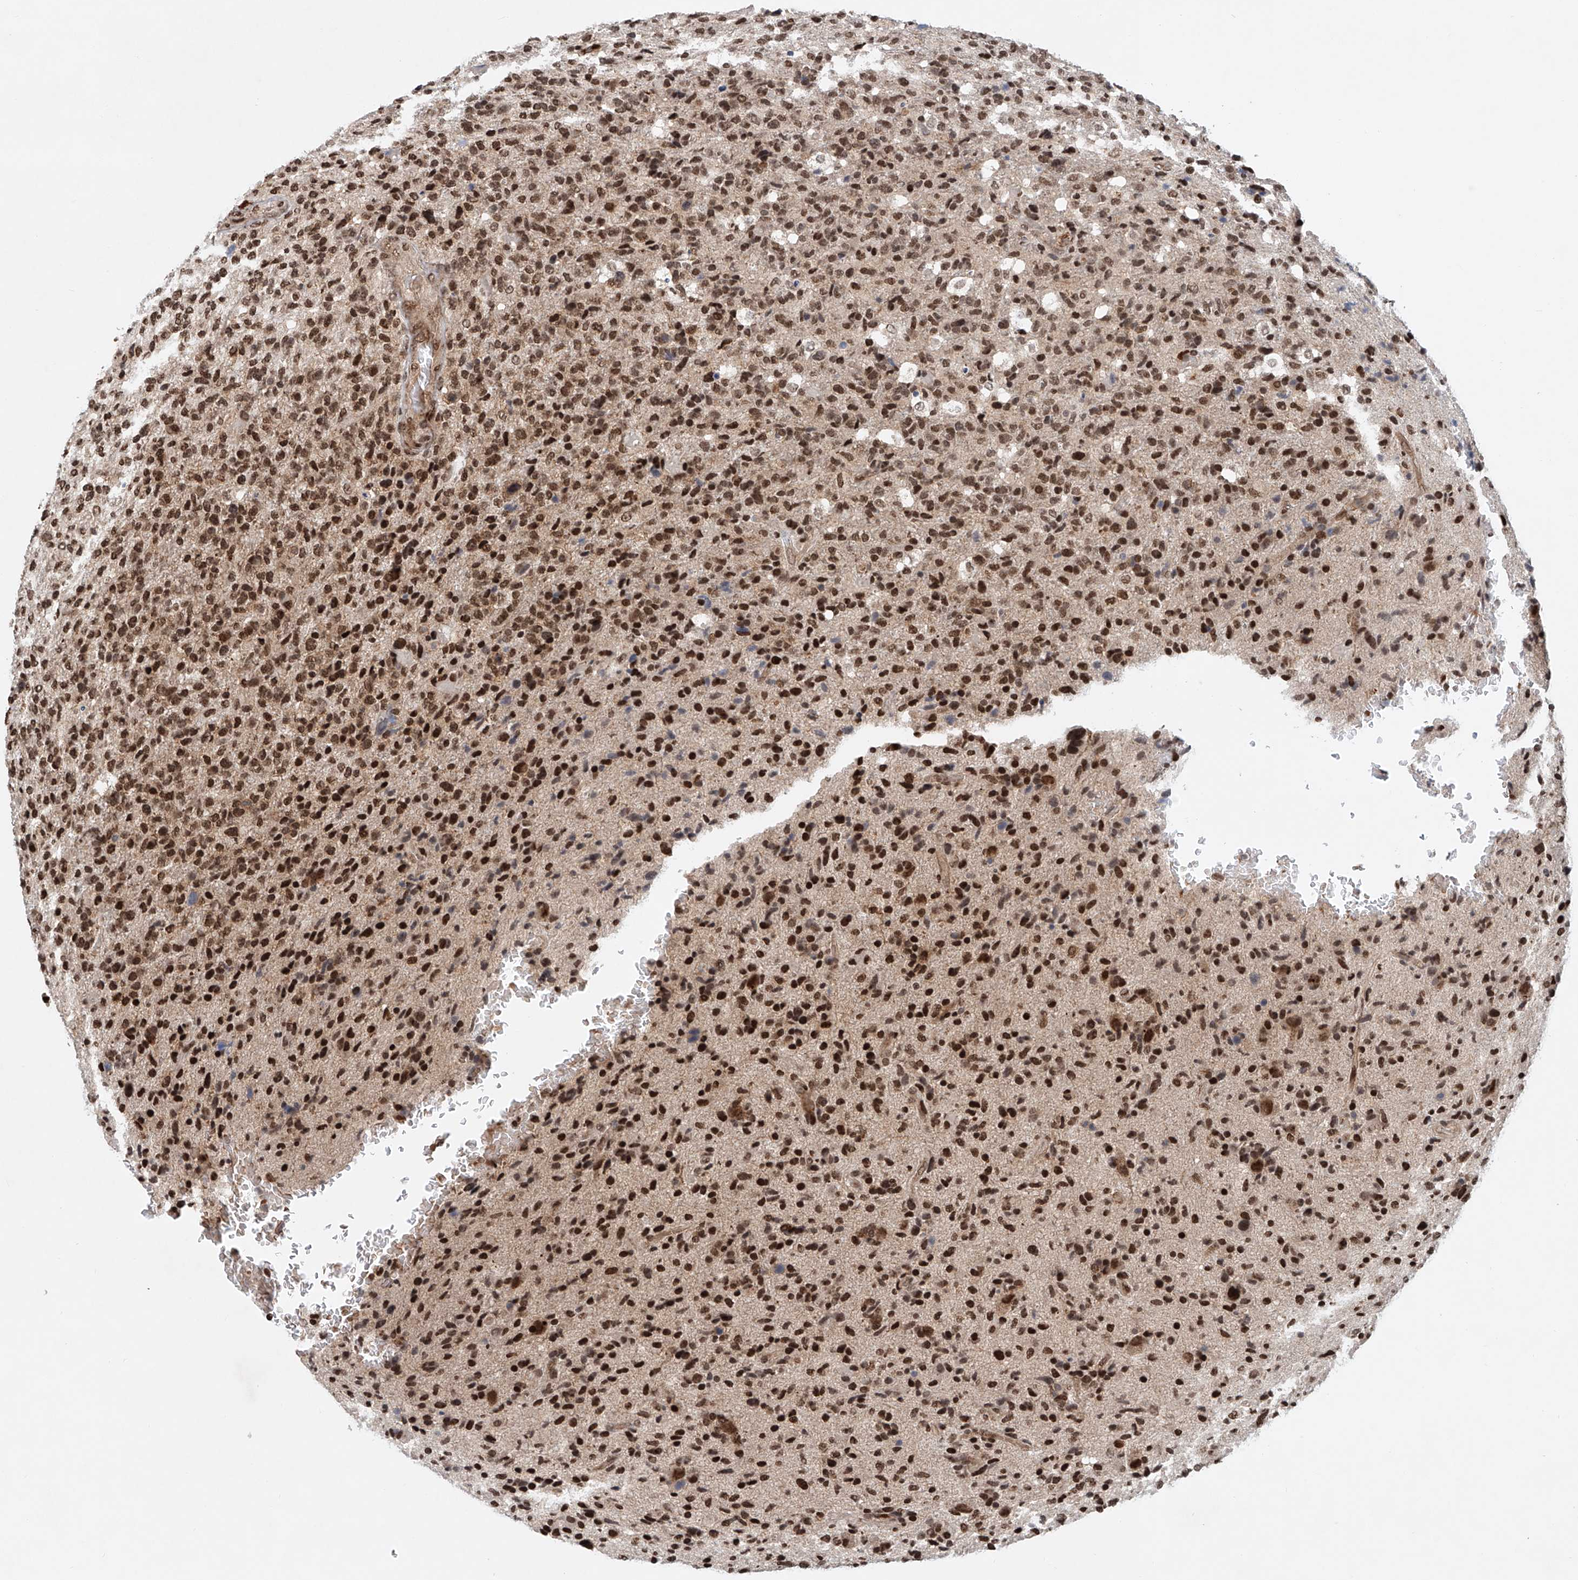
{"staining": {"intensity": "strong", "quantity": ">75%", "location": "nuclear"}, "tissue": "glioma", "cell_type": "Tumor cells", "image_type": "cancer", "snomed": [{"axis": "morphology", "description": "Glioma, malignant, High grade"}, {"axis": "topography", "description": "Brain"}], "caption": "Protein staining exhibits strong nuclear expression in approximately >75% of tumor cells in glioma.", "gene": "ZNF470", "patient": {"sex": "male", "age": 72}}